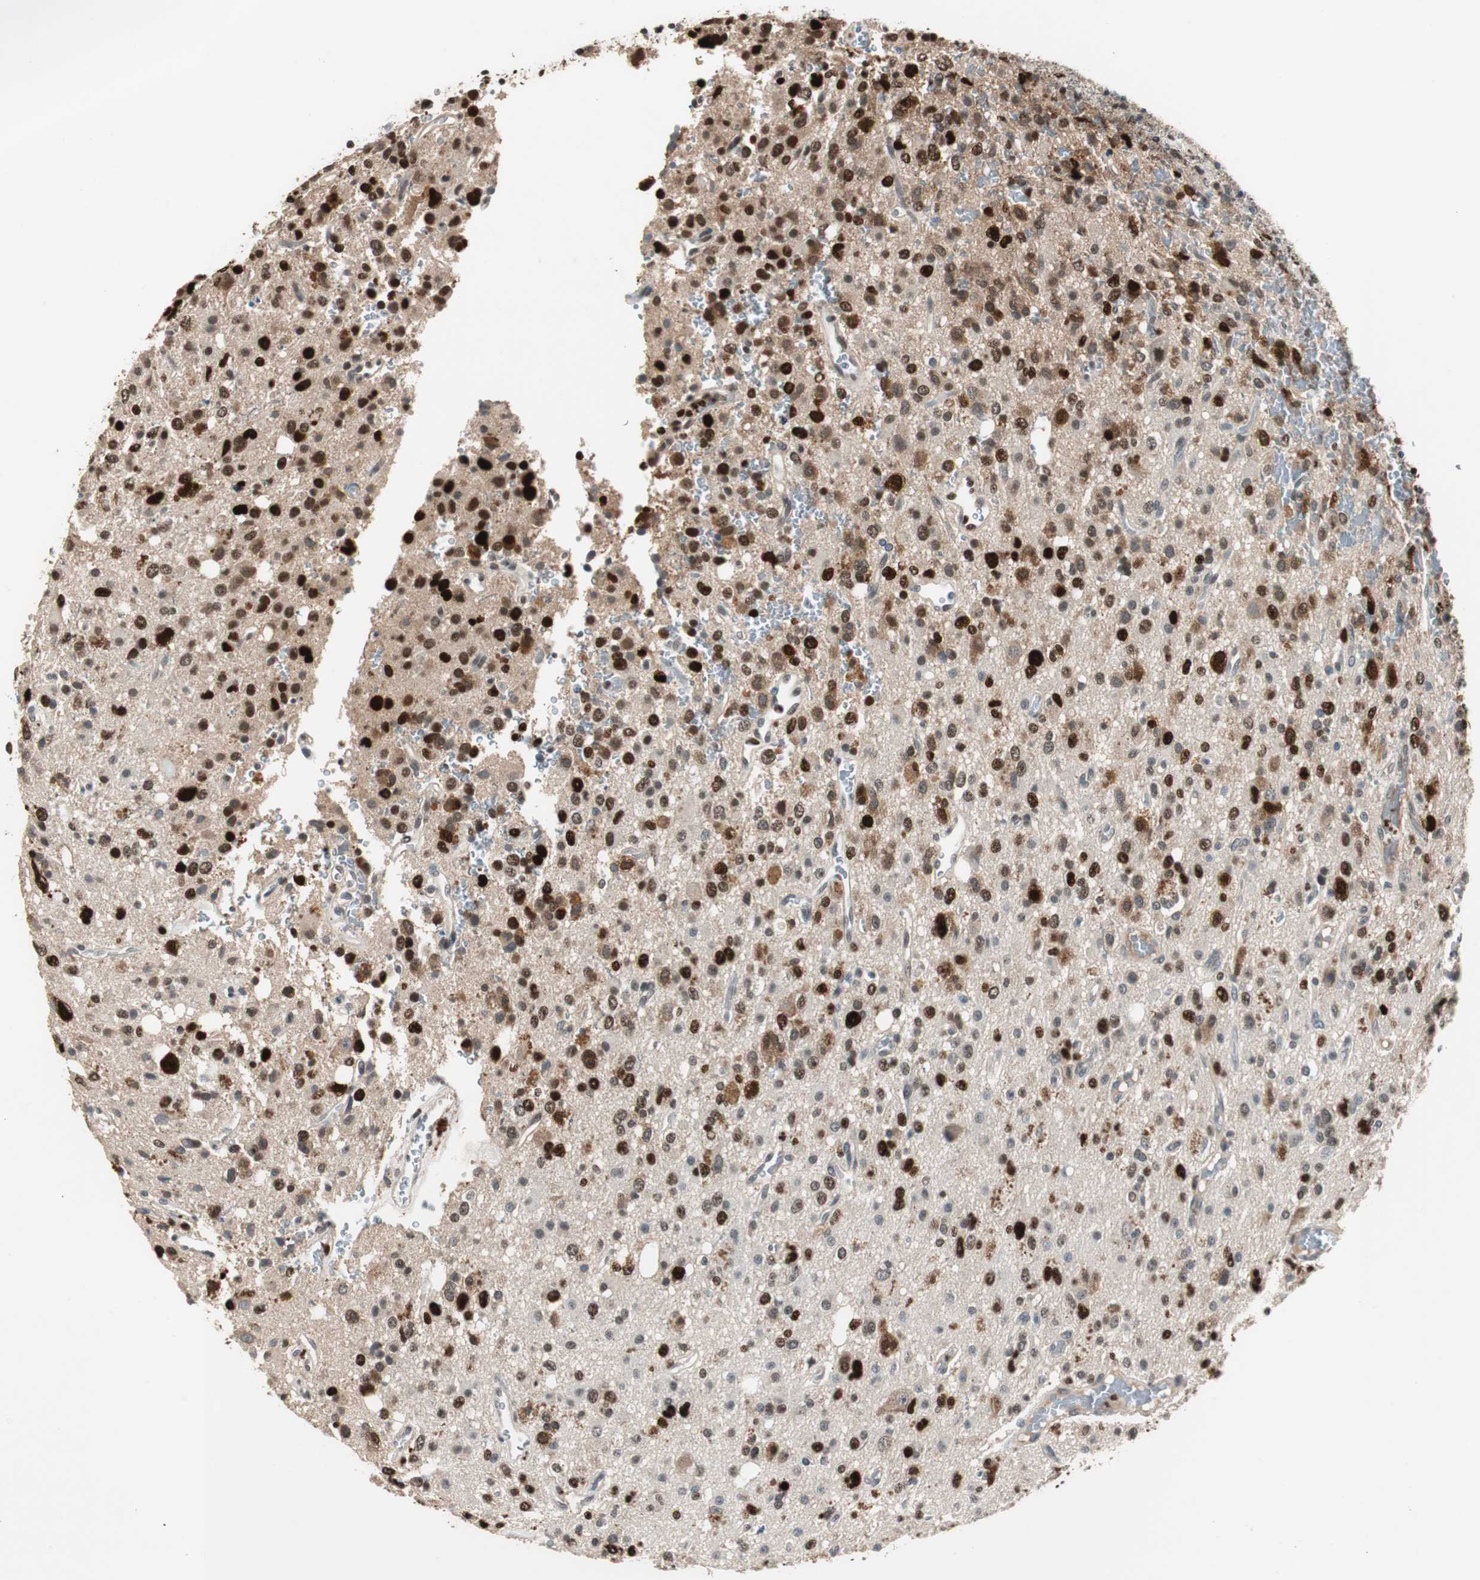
{"staining": {"intensity": "strong", "quantity": ">75%", "location": "nuclear"}, "tissue": "glioma", "cell_type": "Tumor cells", "image_type": "cancer", "snomed": [{"axis": "morphology", "description": "Glioma, malignant, High grade"}, {"axis": "topography", "description": "Brain"}], "caption": "Strong nuclear protein staining is seen in approximately >75% of tumor cells in malignant high-grade glioma.", "gene": "FEN1", "patient": {"sex": "male", "age": 47}}